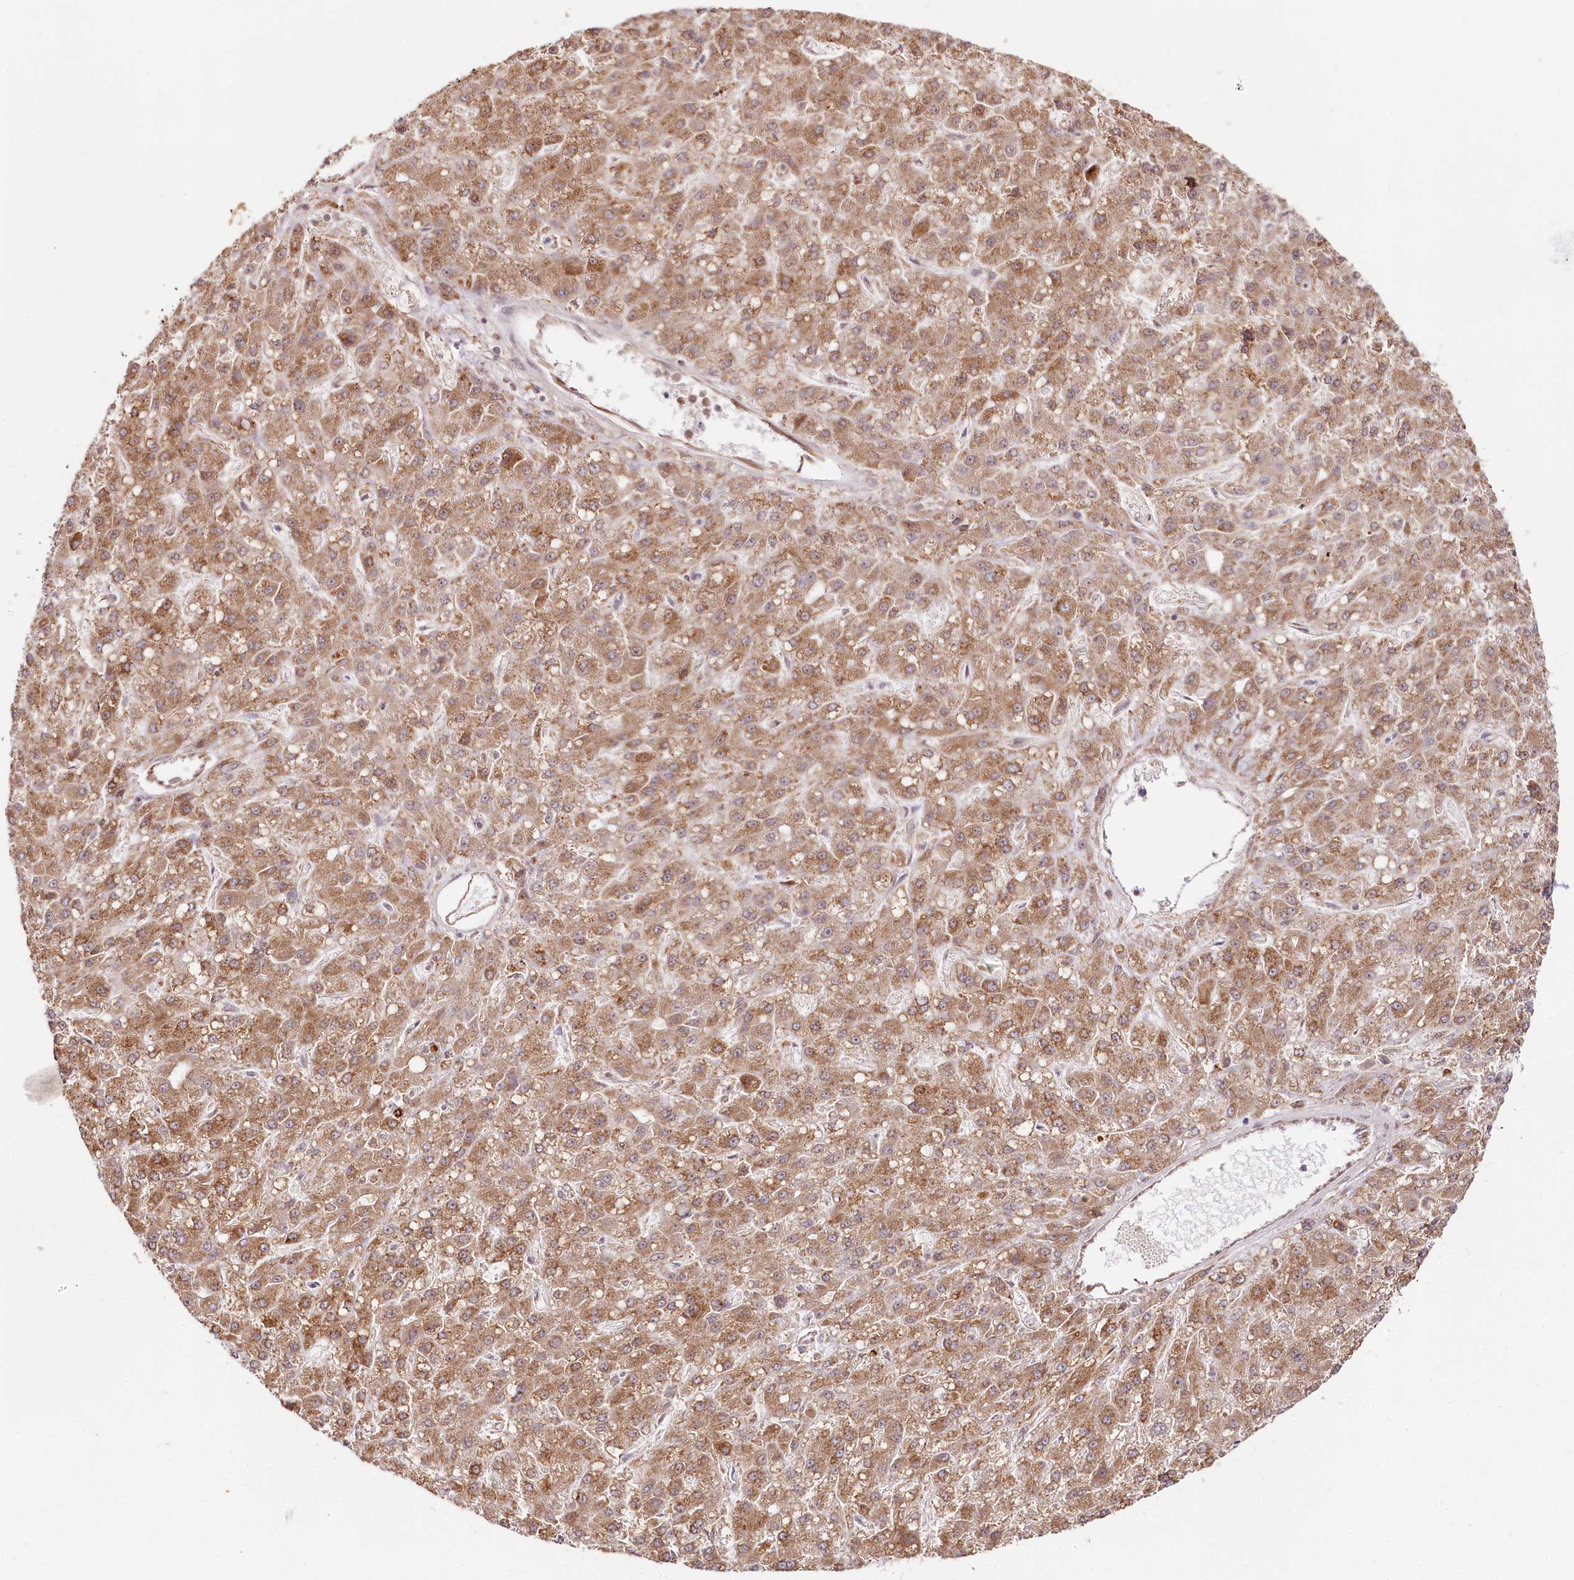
{"staining": {"intensity": "moderate", "quantity": ">75%", "location": "cytoplasmic/membranous"}, "tissue": "liver cancer", "cell_type": "Tumor cells", "image_type": "cancer", "snomed": [{"axis": "morphology", "description": "Carcinoma, Hepatocellular, NOS"}, {"axis": "topography", "description": "Liver"}], "caption": "This micrograph demonstrates liver cancer stained with IHC to label a protein in brown. The cytoplasmic/membranous of tumor cells show moderate positivity for the protein. Nuclei are counter-stained blue.", "gene": "ENSG00000144785", "patient": {"sex": "male", "age": 67}}